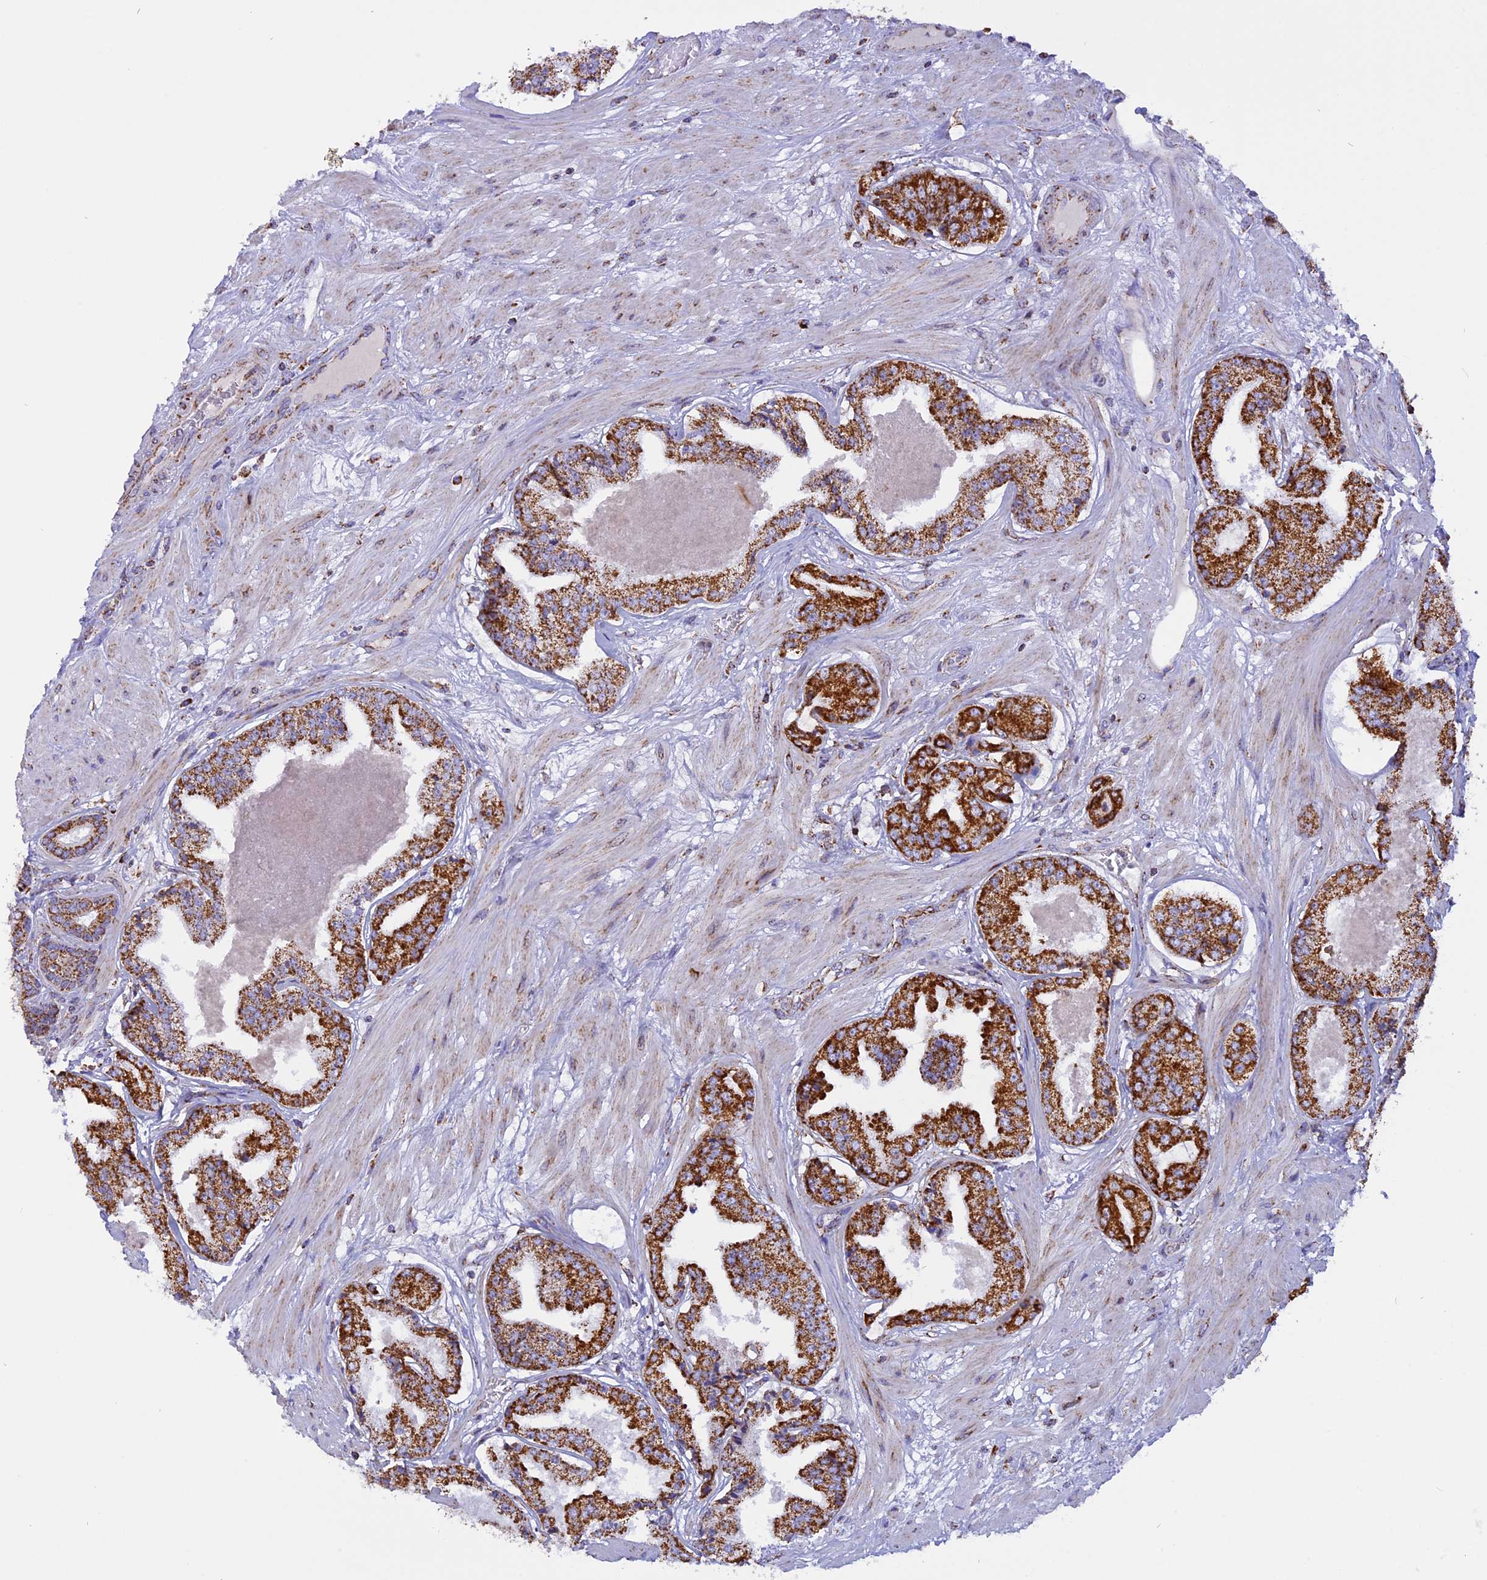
{"staining": {"intensity": "strong", "quantity": ">75%", "location": "cytoplasmic/membranous"}, "tissue": "prostate cancer", "cell_type": "Tumor cells", "image_type": "cancer", "snomed": [{"axis": "morphology", "description": "Adenocarcinoma, High grade"}, {"axis": "topography", "description": "Prostate"}], "caption": "Protein staining of adenocarcinoma (high-grade) (prostate) tissue displays strong cytoplasmic/membranous staining in about >75% of tumor cells.", "gene": "KCNG1", "patient": {"sex": "male", "age": 63}}